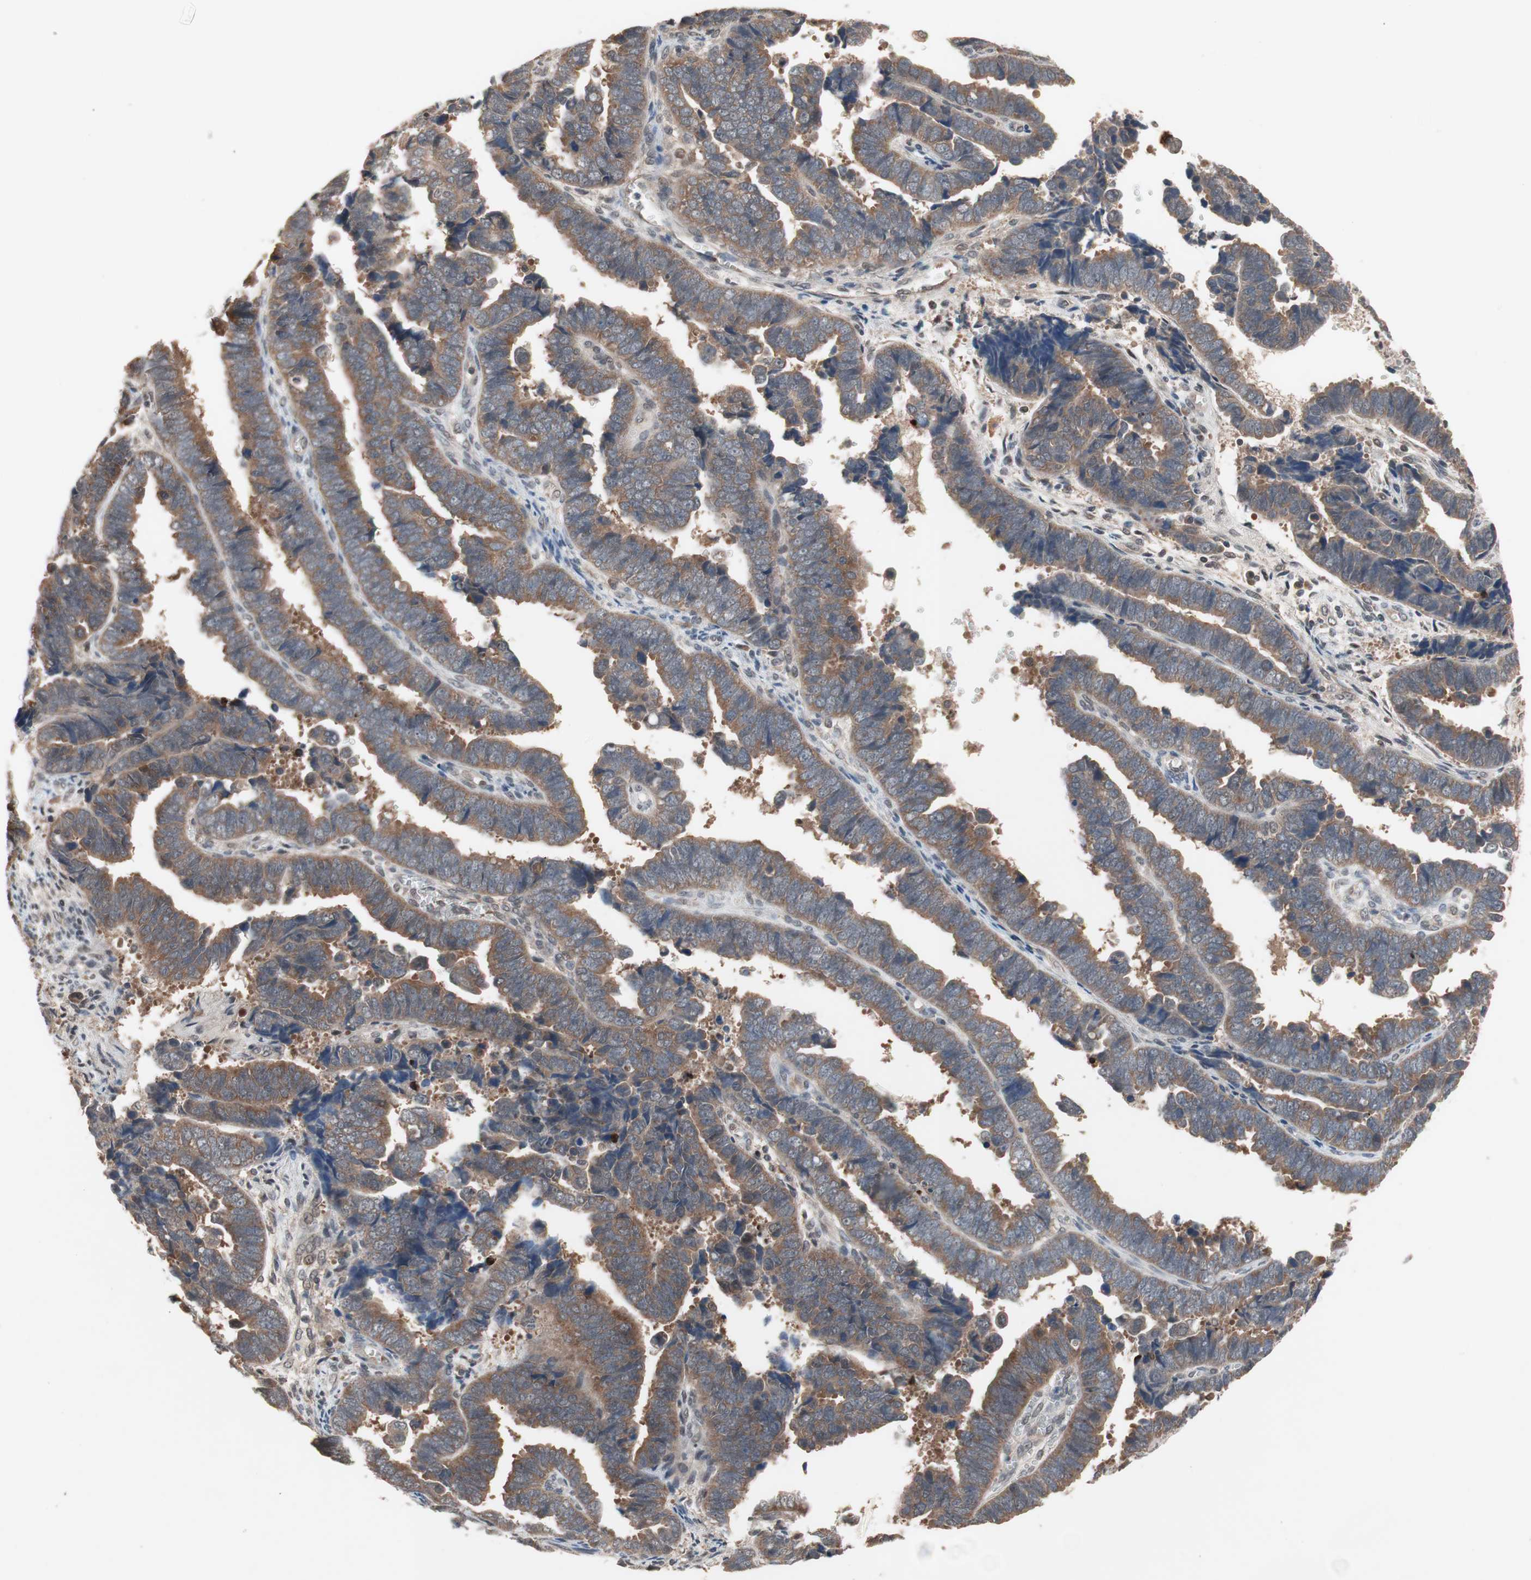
{"staining": {"intensity": "moderate", "quantity": ">75%", "location": "cytoplasmic/membranous"}, "tissue": "endometrial cancer", "cell_type": "Tumor cells", "image_type": "cancer", "snomed": [{"axis": "morphology", "description": "Adenocarcinoma, NOS"}, {"axis": "topography", "description": "Endometrium"}], "caption": "Moderate cytoplasmic/membranous expression is seen in approximately >75% of tumor cells in endometrial cancer.", "gene": "GART", "patient": {"sex": "female", "age": 75}}